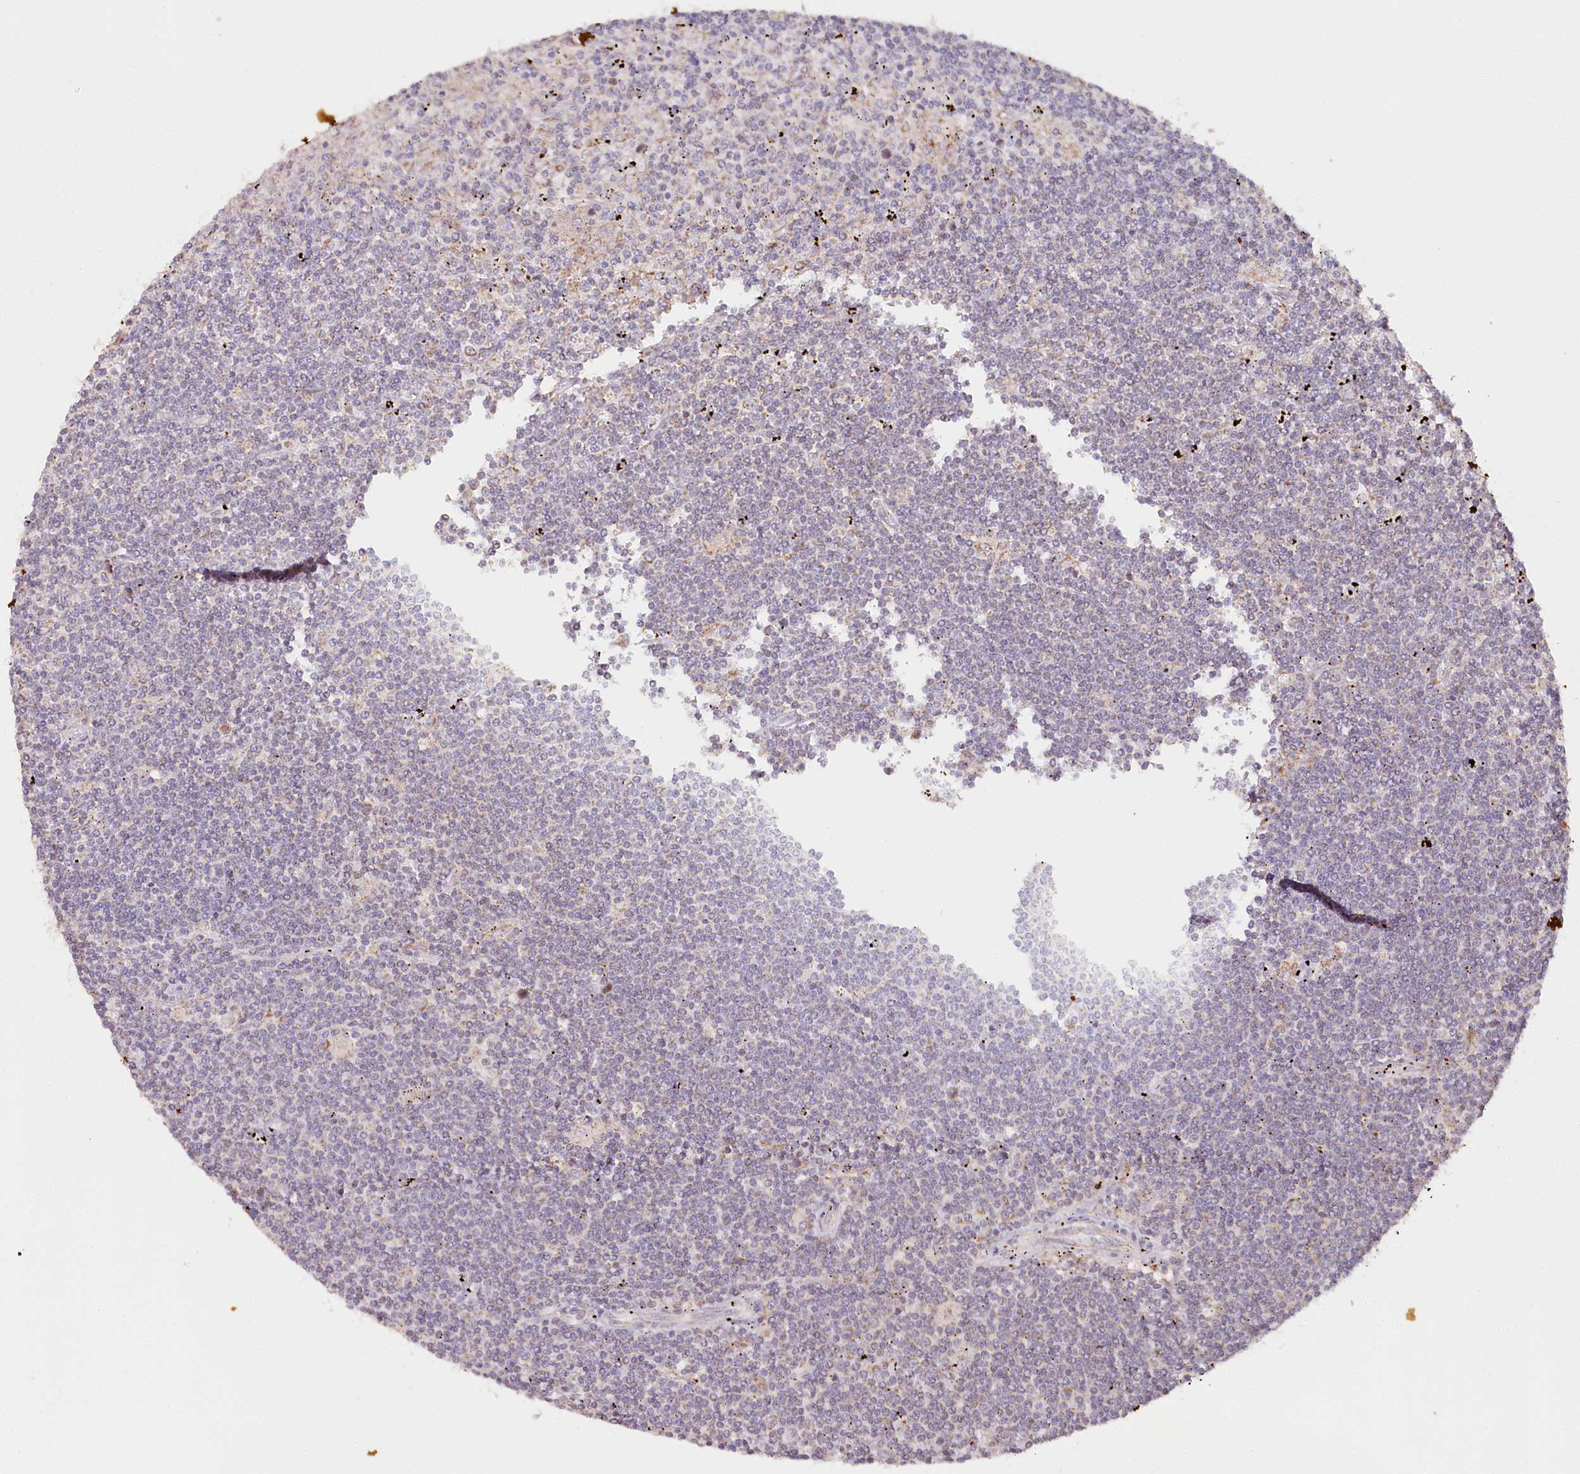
{"staining": {"intensity": "negative", "quantity": "none", "location": "none"}, "tissue": "lymphoma", "cell_type": "Tumor cells", "image_type": "cancer", "snomed": [{"axis": "morphology", "description": "Malignant lymphoma, non-Hodgkin's type, Low grade"}, {"axis": "topography", "description": "Spleen"}], "caption": "Human low-grade malignant lymphoma, non-Hodgkin's type stained for a protein using immunohistochemistry (IHC) reveals no positivity in tumor cells.", "gene": "MMP25", "patient": {"sex": "male", "age": 76}}